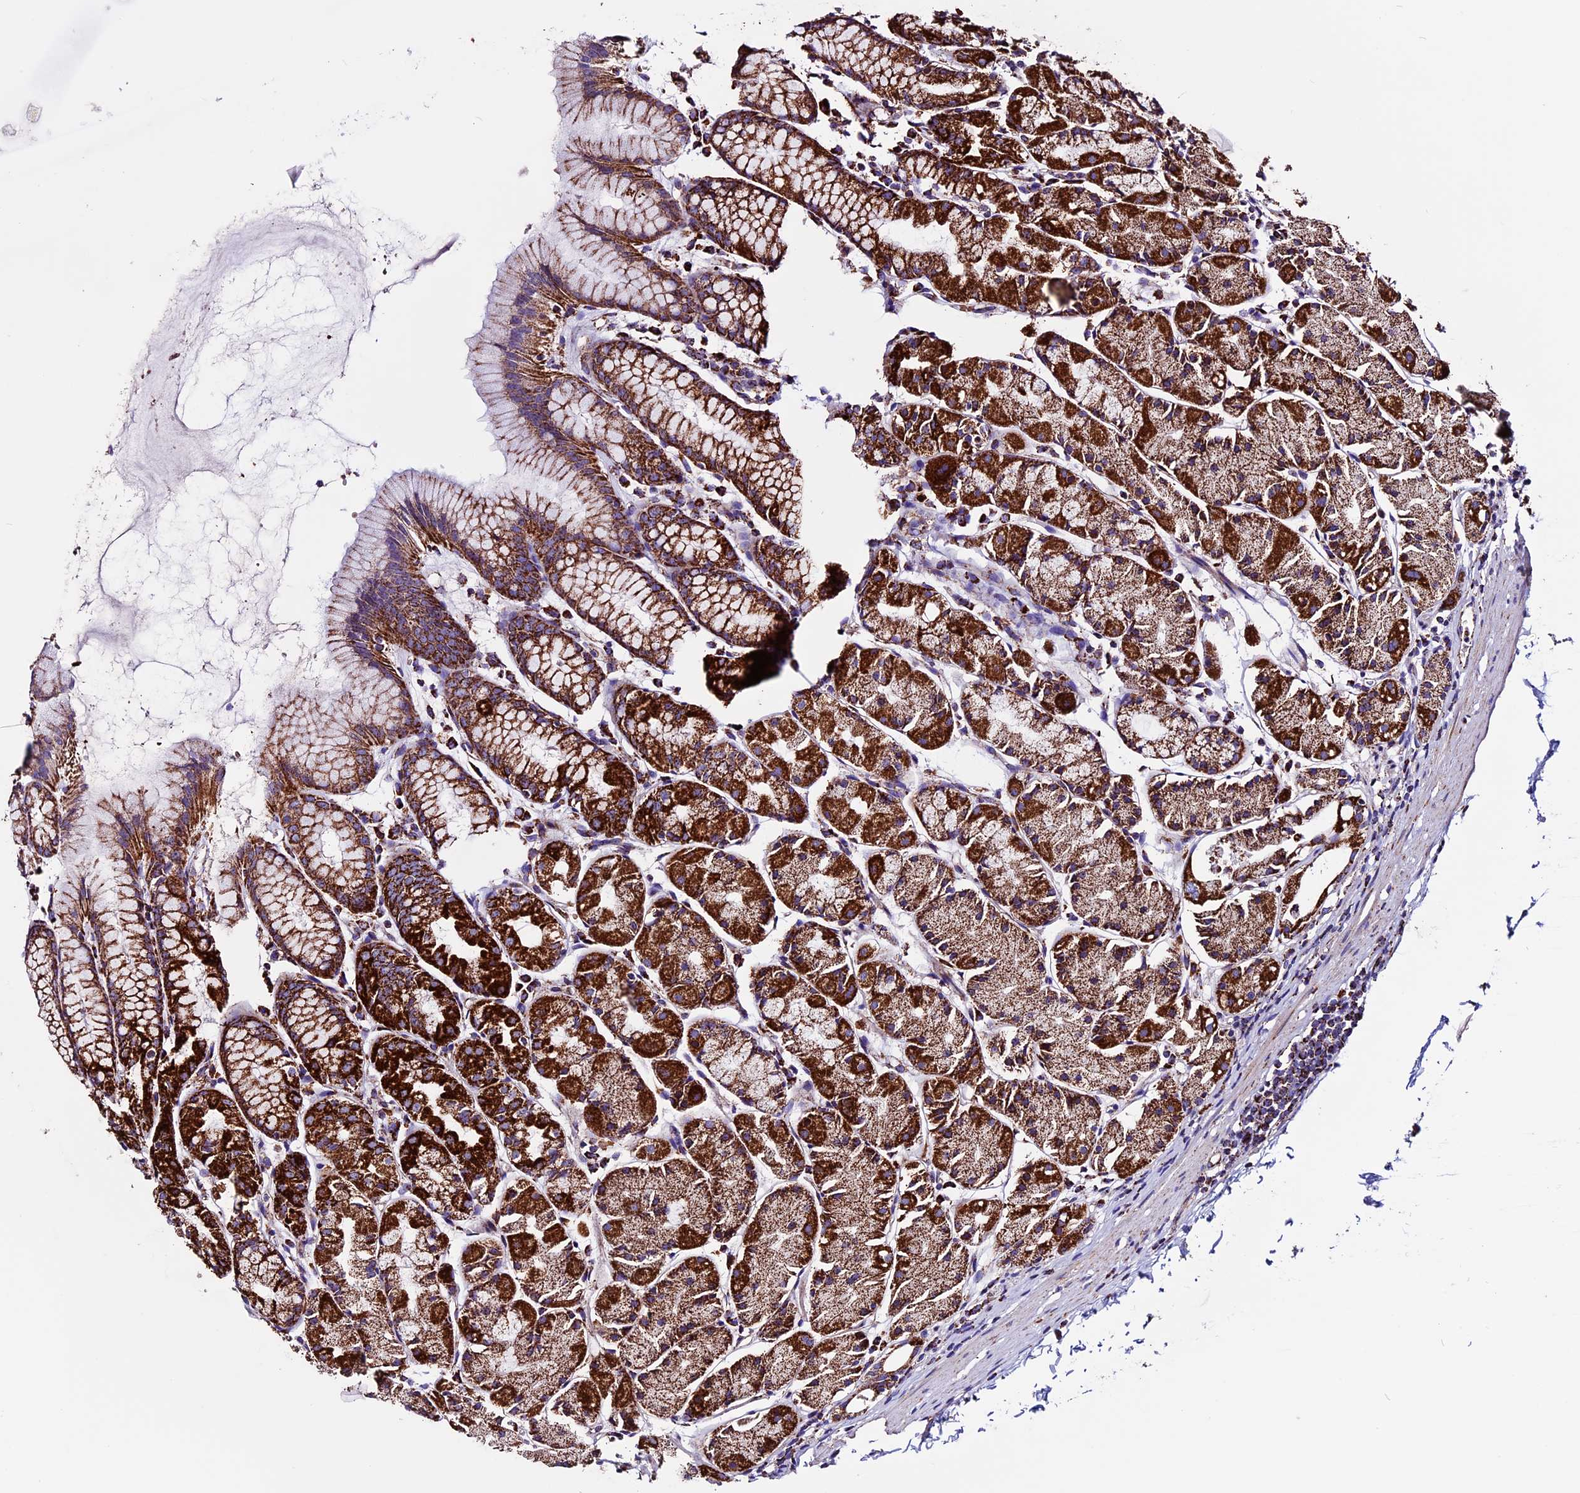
{"staining": {"intensity": "strong", "quantity": ">75%", "location": "cytoplasmic/membranous"}, "tissue": "stomach", "cell_type": "Glandular cells", "image_type": "normal", "snomed": [{"axis": "morphology", "description": "Normal tissue, NOS"}, {"axis": "topography", "description": "Stomach, upper"}], "caption": "DAB immunohistochemical staining of unremarkable stomach demonstrates strong cytoplasmic/membranous protein staining in about >75% of glandular cells. The staining was performed using DAB, with brown indicating positive protein expression. Nuclei are stained blue with hematoxylin.", "gene": "CX3CL1", "patient": {"sex": "male", "age": 47}}